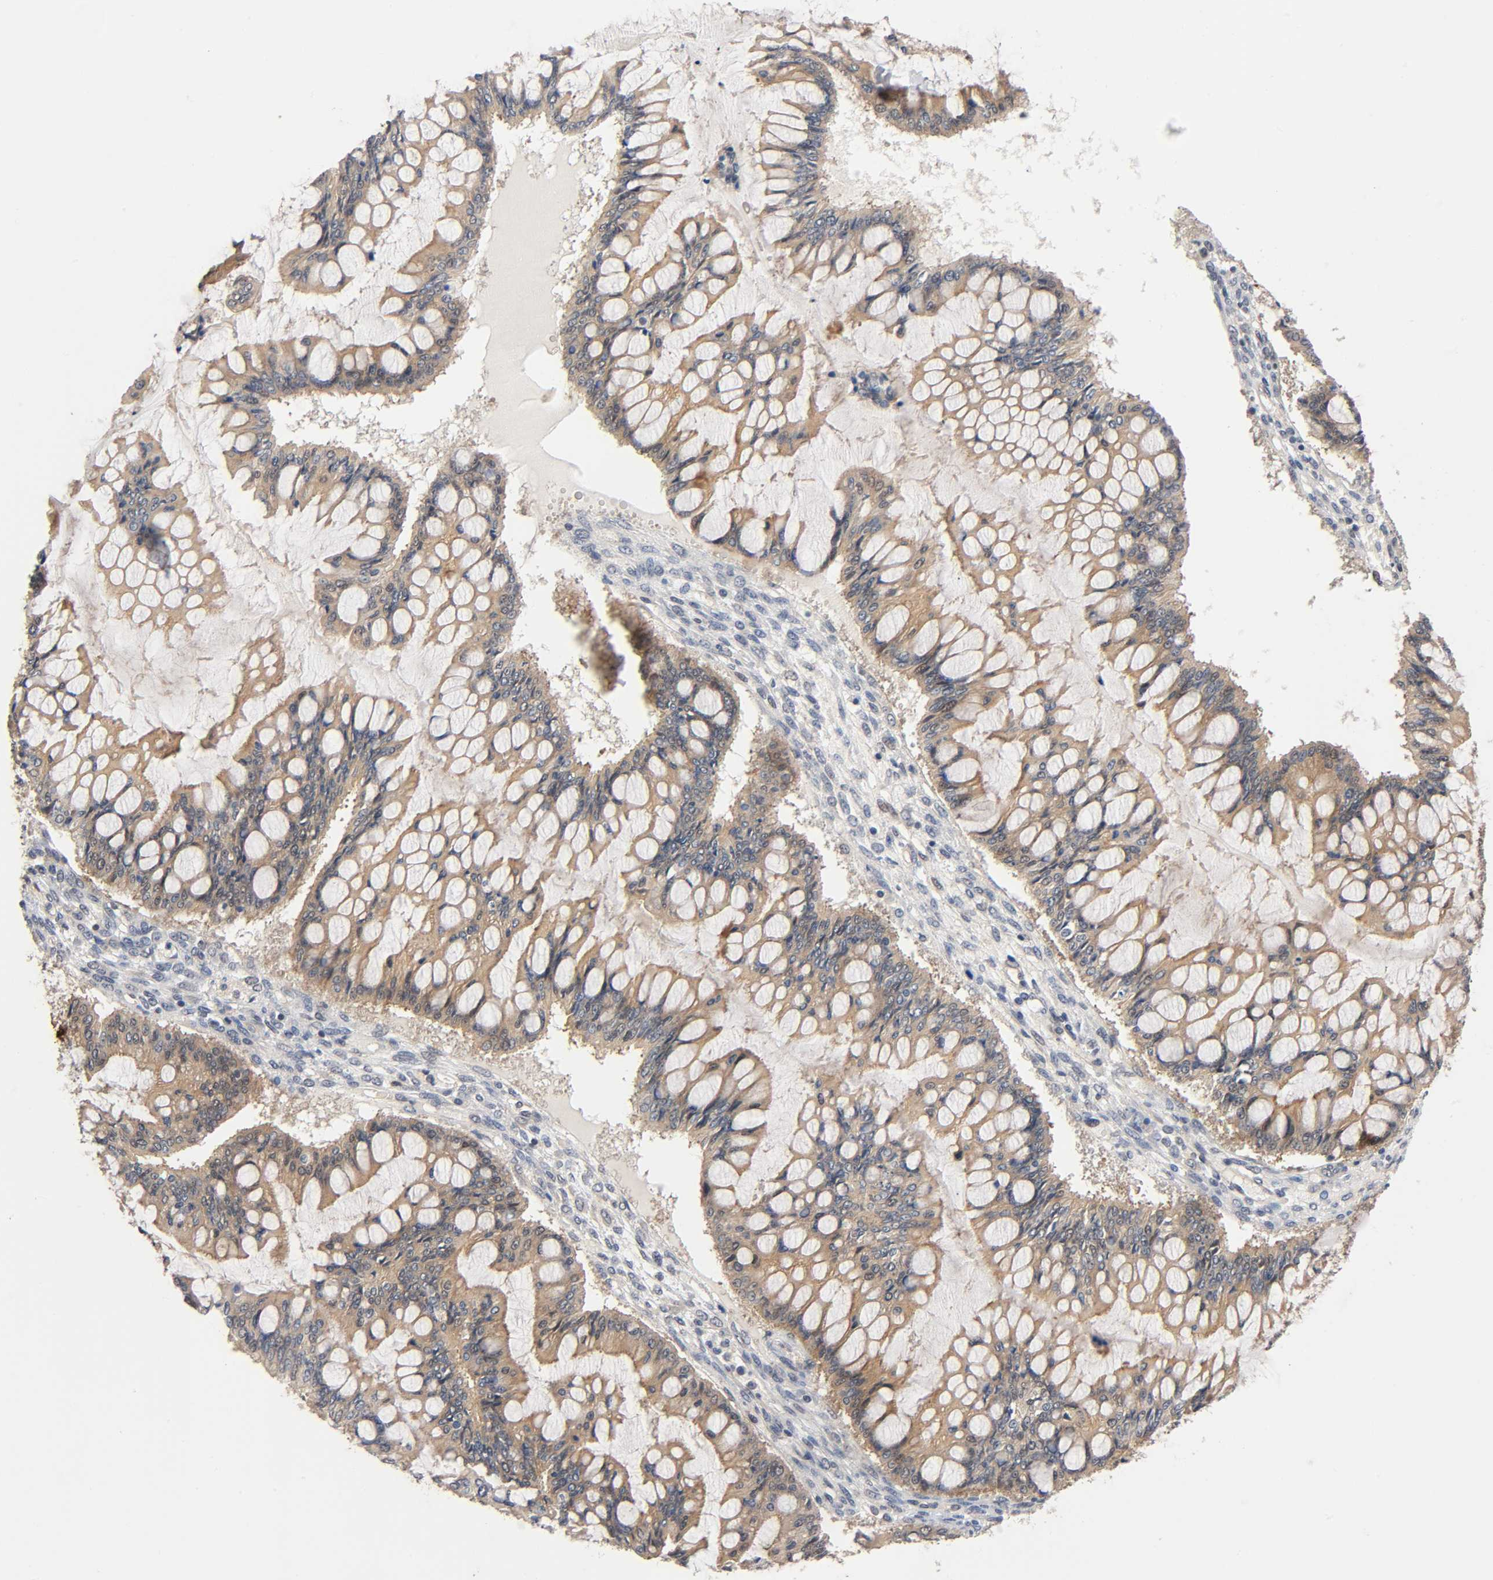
{"staining": {"intensity": "moderate", "quantity": ">75%", "location": "cytoplasmic/membranous"}, "tissue": "ovarian cancer", "cell_type": "Tumor cells", "image_type": "cancer", "snomed": [{"axis": "morphology", "description": "Cystadenocarcinoma, mucinous, NOS"}, {"axis": "topography", "description": "Ovary"}], "caption": "IHC of human mucinous cystadenocarcinoma (ovarian) demonstrates medium levels of moderate cytoplasmic/membranous staining in about >75% of tumor cells. (DAB IHC with brightfield microscopy, high magnification).", "gene": "PRKAB1", "patient": {"sex": "female", "age": 73}}